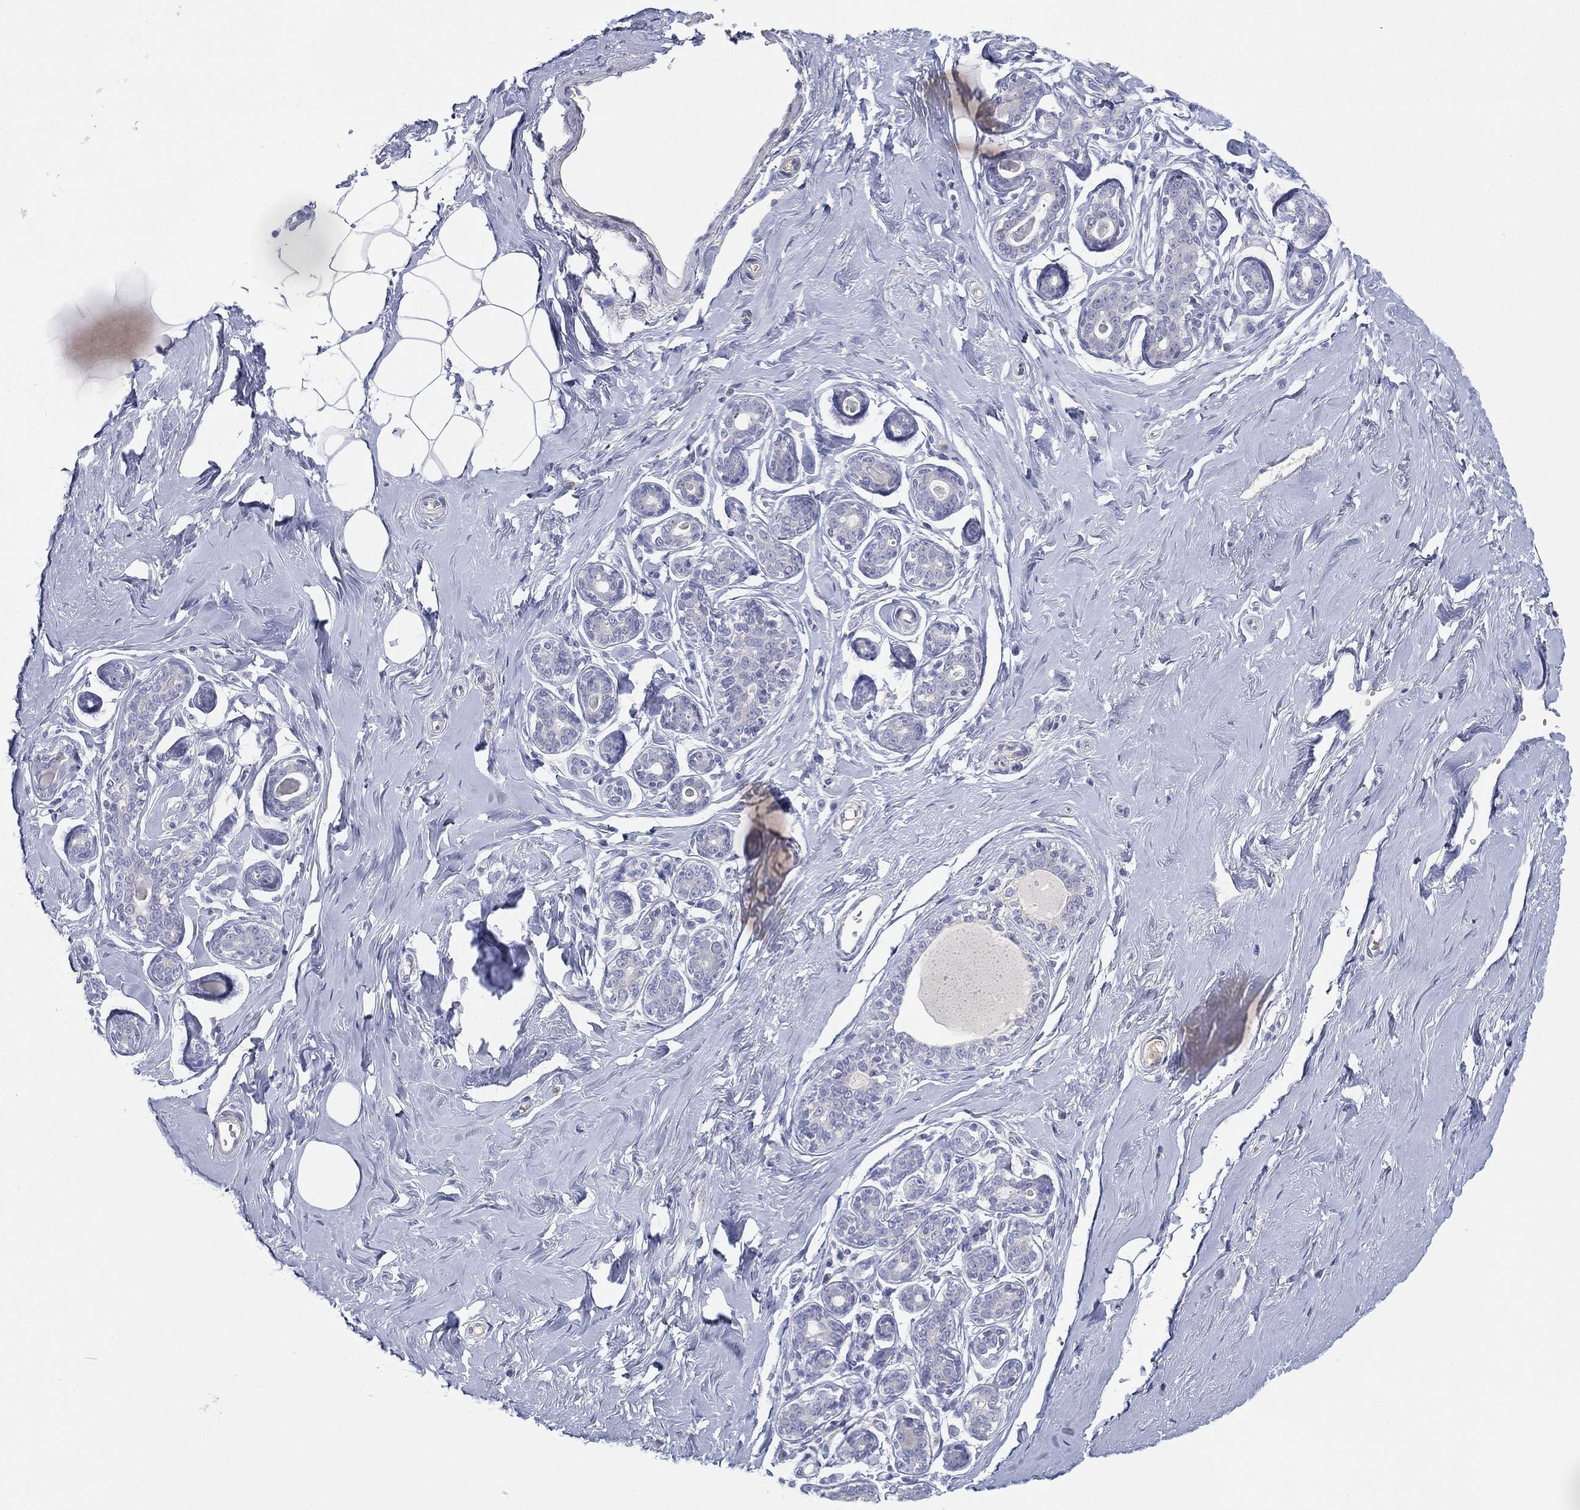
{"staining": {"intensity": "negative", "quantity": "none", "location": "none"}, "tissue": "breast", "cell_type": "Adipocytes", "image_type": "normal", "snomed": [{"axis": "morphology", "description": "Normal tissue, NOS"}, {"axis": "topography", "description": "Skin"}, {"axis": "topography", "description": "Breast"}], "caption": "This is a histopathology image of immunohistochemistry staining of unremarkable breast, which shows no expression in adipocytes.", "gene": "CYP2D6", "patient": {"sex": "female", "age": 43}}